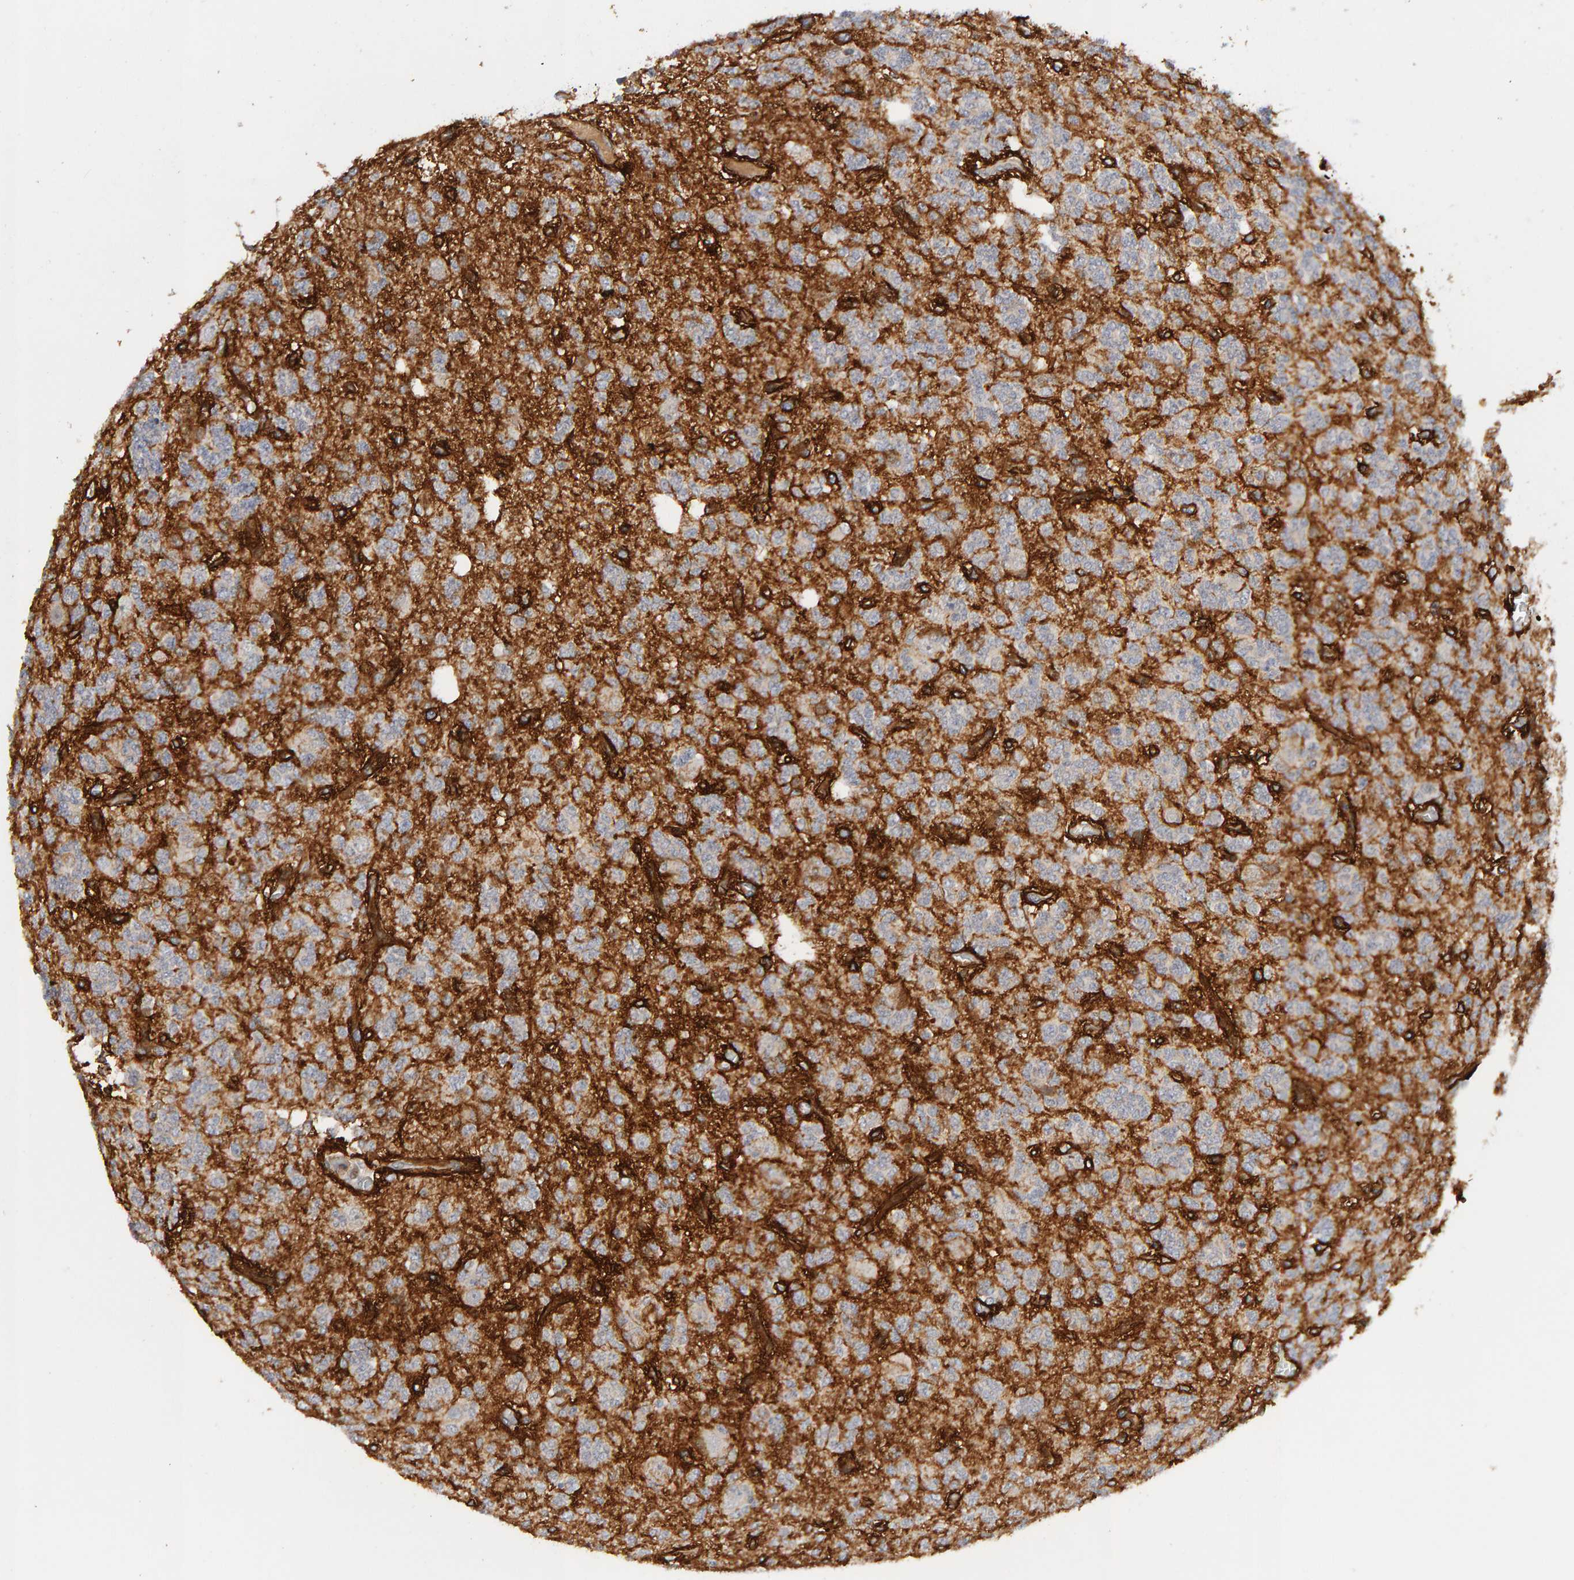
{"staining": {"intensity": "negative", "quantity": "none", "location": "none"}, "tissue": "glioma", "cell_type": "Tumor cells", "image_type": "cancer", "snomed": [{"axis": "morphology", "description": "Glioma, malignant, Low grade"}, {"axis": "topography", "description": "Brain"}], "caption": "This is an immunohistochemistry (IHC) photomicrograph of glioma. There is no staining in tumor cells.", "gene": "NUDCD1", "patient": {"sex": "male", "age": 38}}